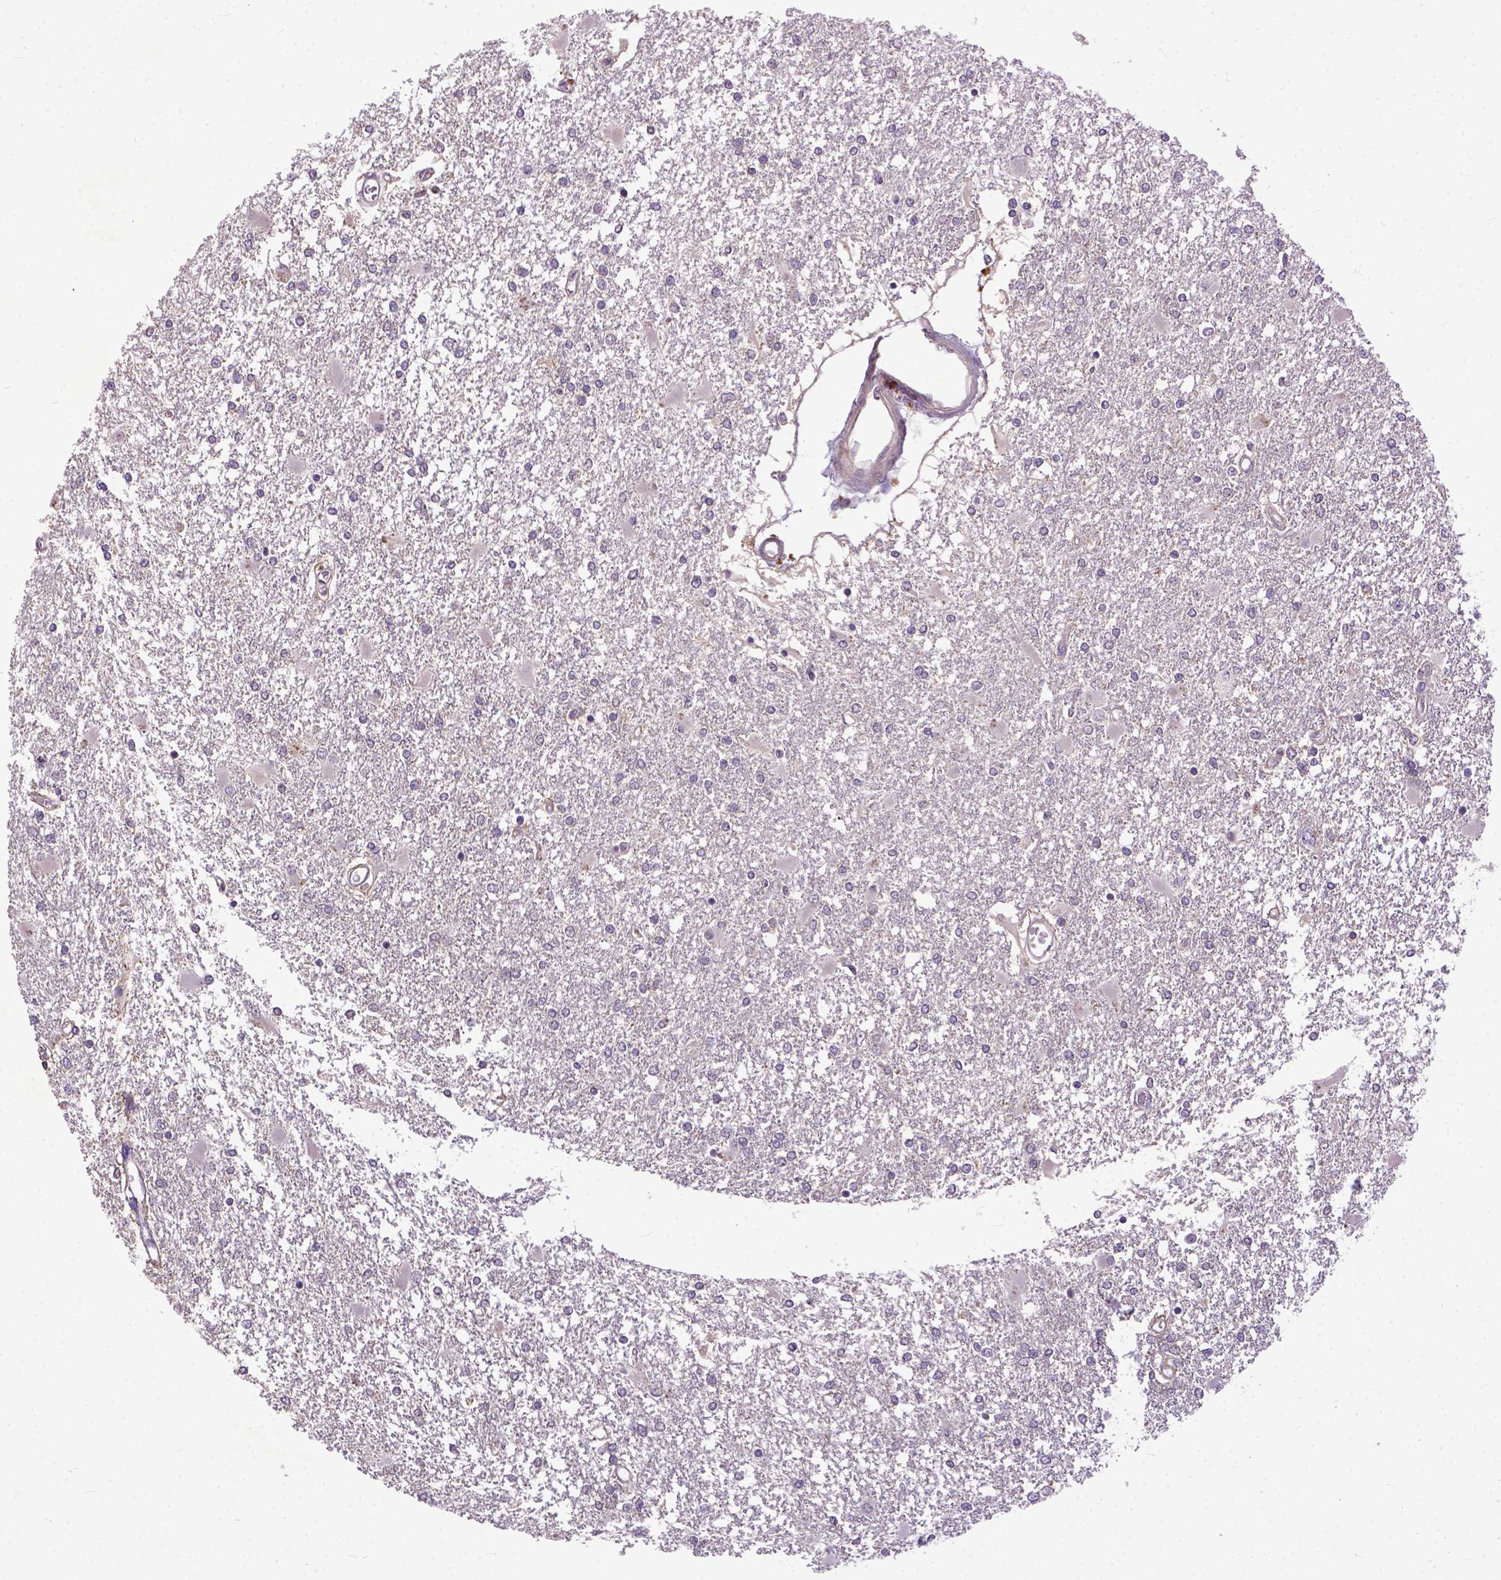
{"staining": {"intensity": "negative", "quantity": "none", "location": "none"}, "tissue": "glioma", "cell_type": "Tumor cells", "image_type": "cancer", "snomed": [{"axis": "morphology", "description": "Glioma, malignant, High grade"}, {"axis": "topography", "description": "Cerebral cortex"}], "caption": "The micrograph demonstrates no staining of tumor cells in malignant glioma (high-grade).", "gene": "CPNE1", "patient": {"sex": "male", "age": 79}}